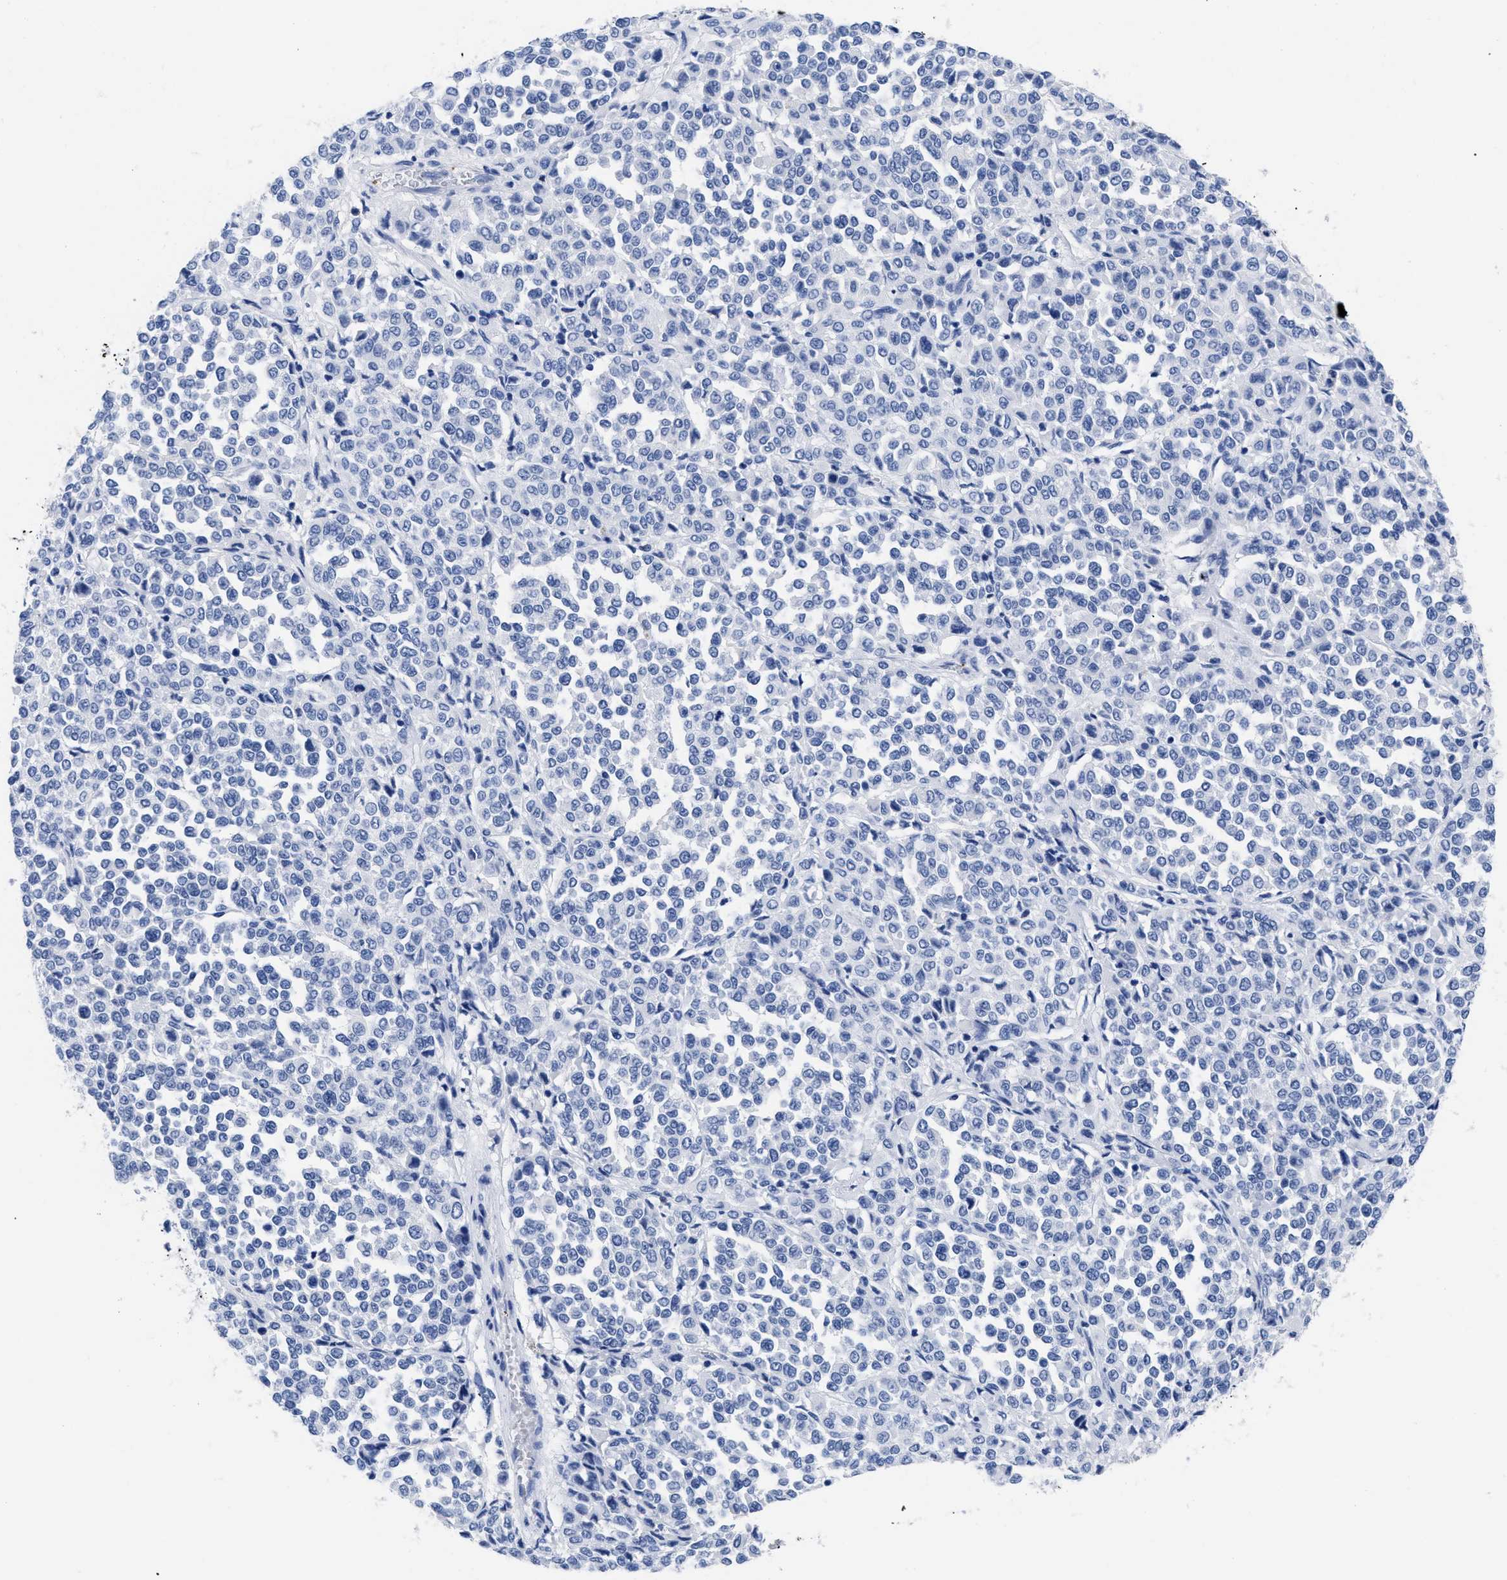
{"staining": {"intensity": "negative", "quantity": "none", "location": "none"}, "tissue": "melanoma", "cell_type": "Tumor cells", "image_type": "cancer", "snomed": [{"axis": "morphology", "description": "Malignant melanoma, Metastatic site"}, {"axis": "topography", "description": "Pancreas"}], "caption": "Micrograph shows no significant protein positivity in tumor cells of melanoma.", "gene": "TREML1", "patient": {"sex": "female", "age": 30}}